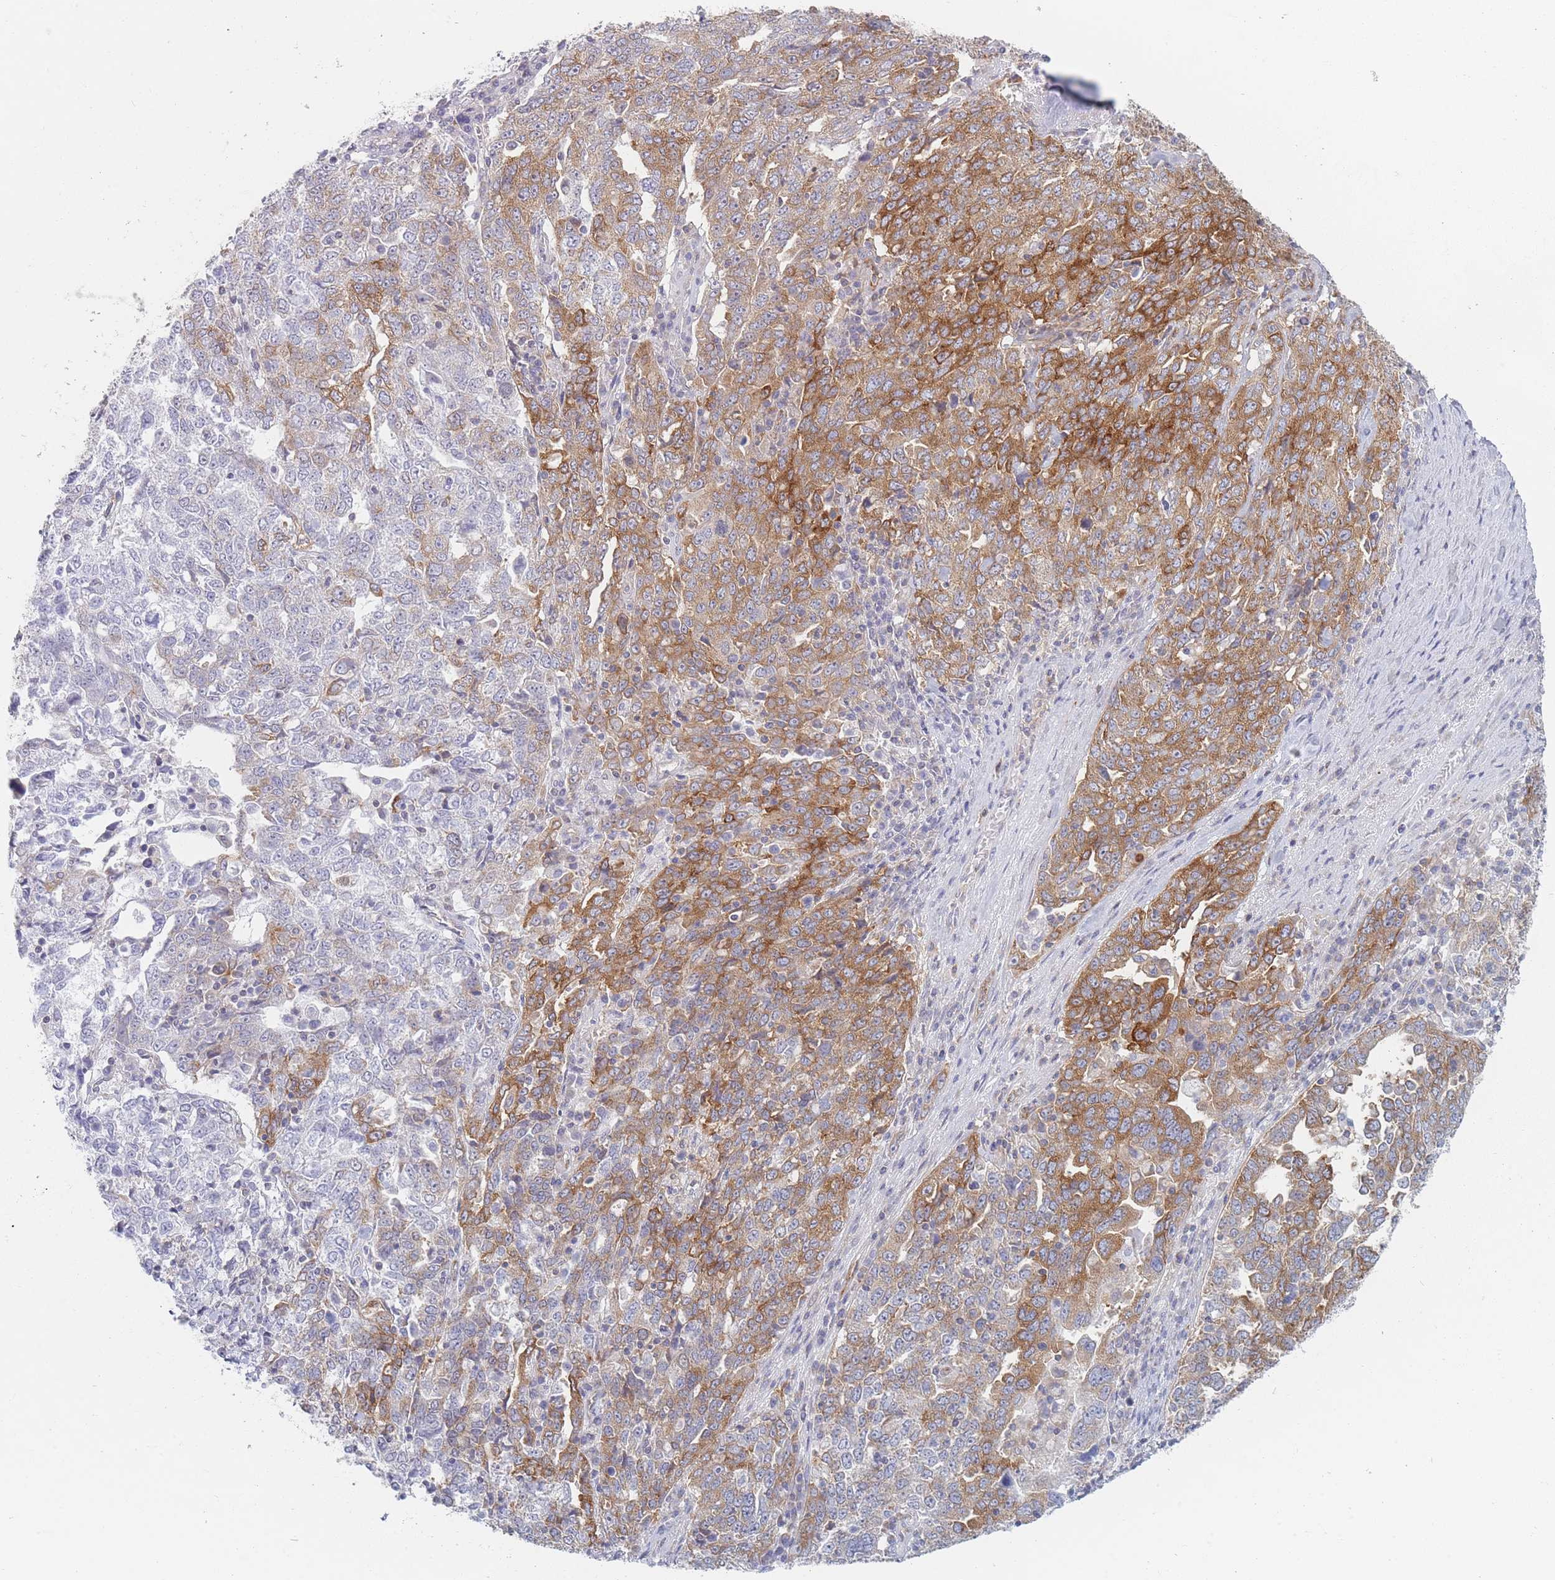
{"staining": {"intensity": "moderate", "quantity": "25%-75%", "location": "cytoplasmic/membranous"}, "tissue": "ovarian cancer", "cell_type": "Tumor cells", "image_type": "cancer", "snomed": [{"axis": "morphology", "description": "Carcinoma, endometroid"}, {"axis": "topography", "description": "Ovary"}], "caption": "Immunohistochemistry of human endometroid carcinoma (ovarian) shows medium levels of moderate cytoplasmic/membranous expression in approximately 25%-75% of tumor cells.", "gene": "MAP1S", "patient": {"sex": "female", "age": 62}}